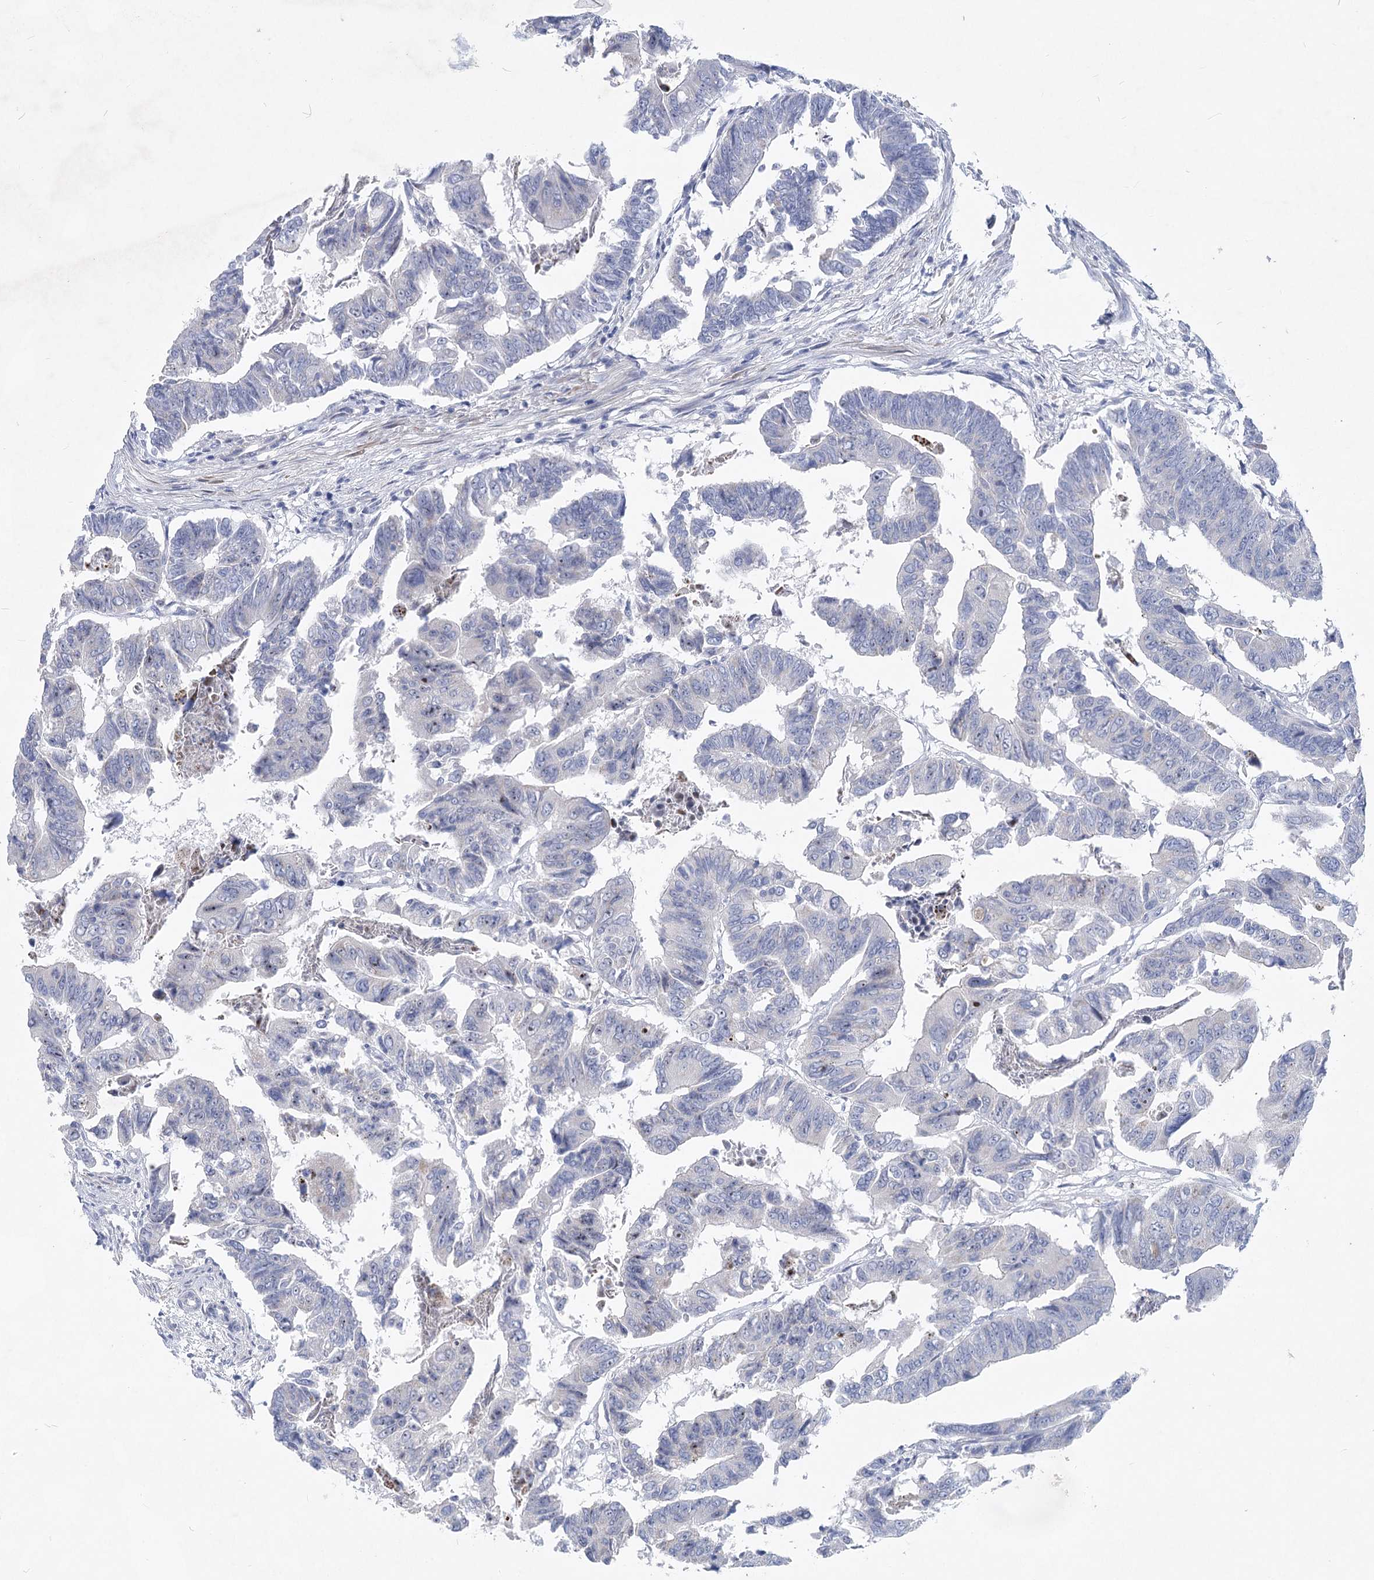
{"staining": {"intensity": "negative", "quantity": "none", "location": "none"}, "tissue": "colorectal cancer", "cell_type": "Tumor cells", "image_type": "cancer", "snomed": [{"axis": "morphology", "description": "Adenocarcinoma, NOS"}, {"axis": "topography", "description": "Rectum"}], "caption": "There is no significant positivity in tumor cells of adenocarcinoma (colorectal).", "gene": "WDR74", "patient": {"sex": "female", "age": 65}}